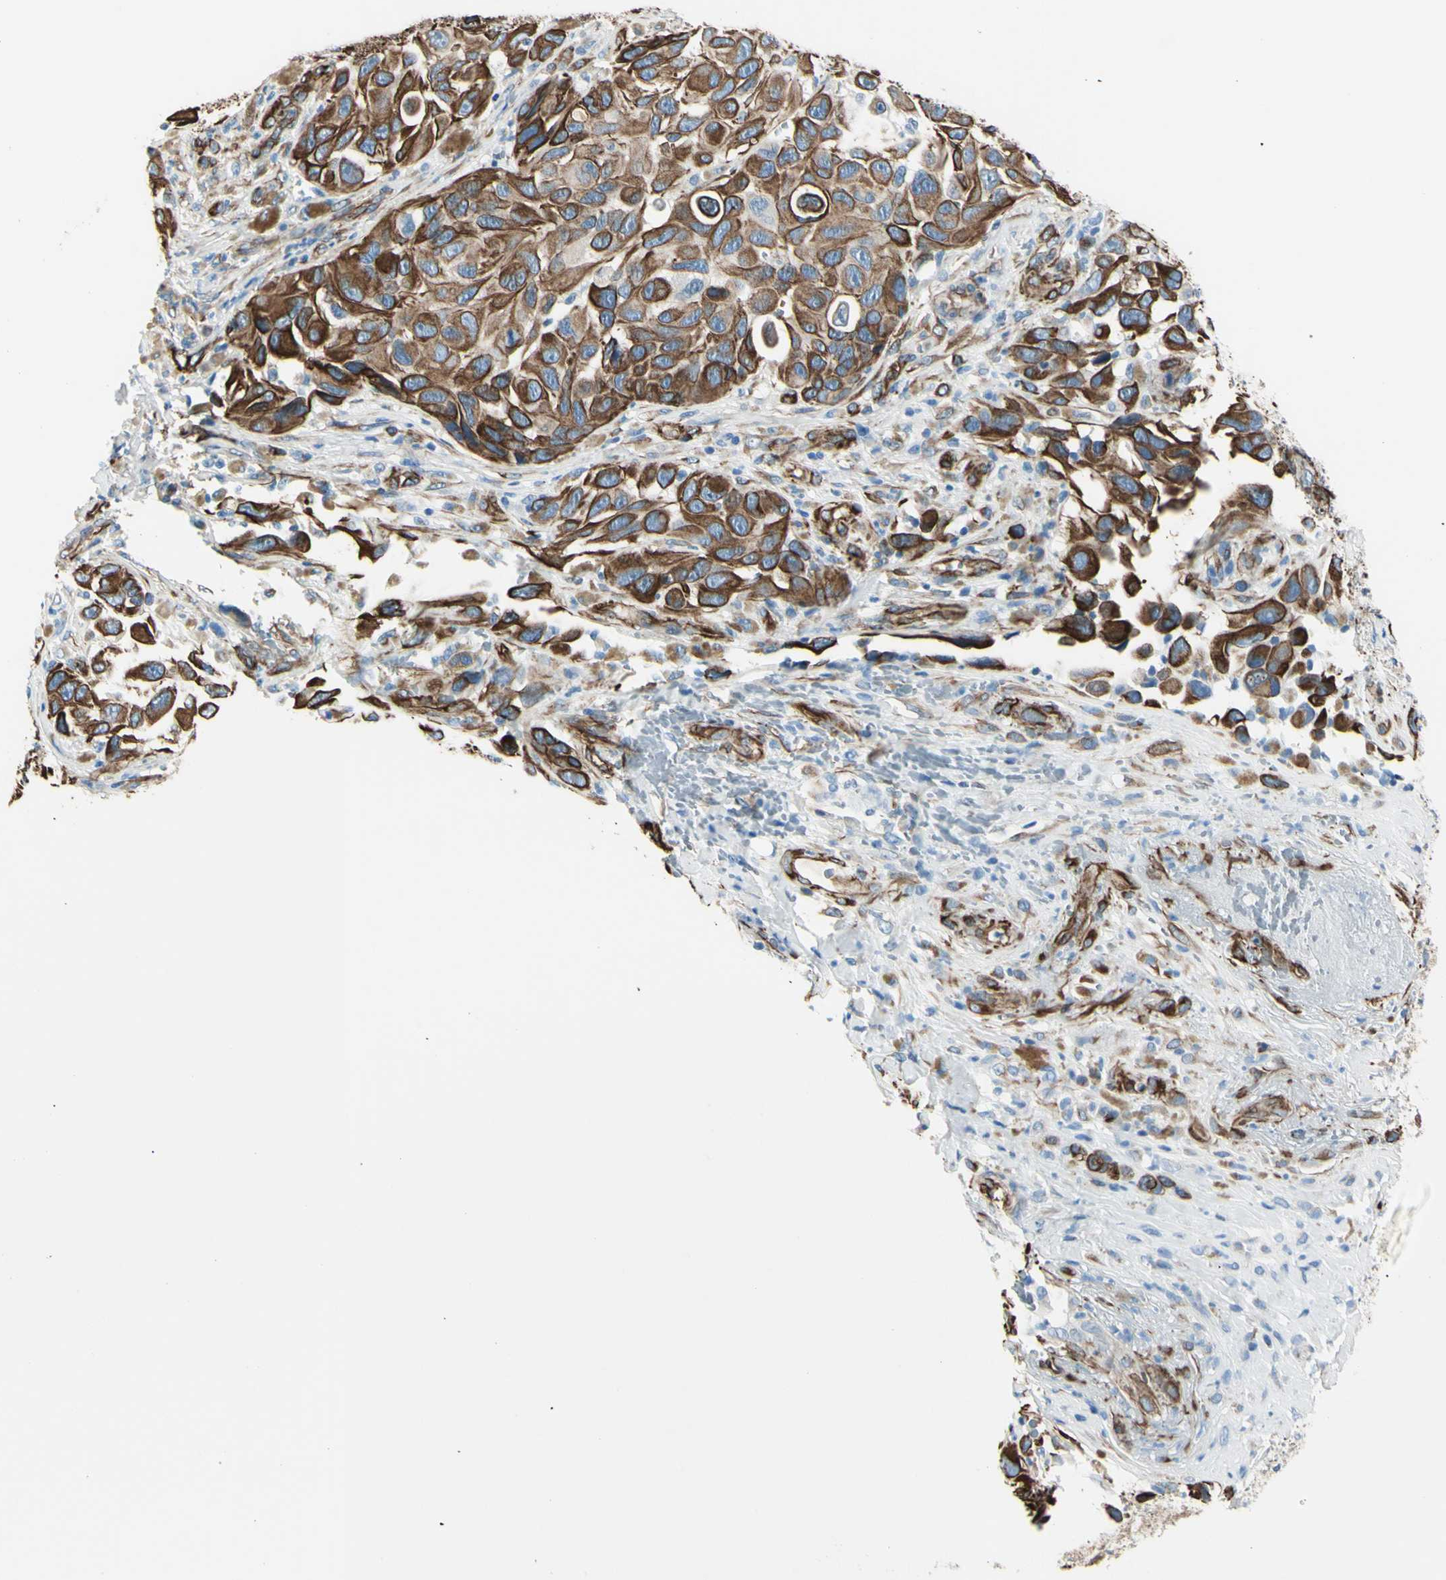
{"staining": {"intensity": "moderate", "quantity": ">75%", "location": "cytoplasmic/membranous"}, "tissue": "melanoma", "cell_type": "Tumor cells", "image_type": "cancer", "snomed": [{"axis": "morphology", "description": "Malignant melanoma, NOS"}, {"axis": "topography", "description": "Skin"}], "caption": "Human malignant melanoma stained with a protein marker exhibits moderate staining in tumor cells.", "gene": "PTH2R", "patient": {"sex": "female", "age": 73}}